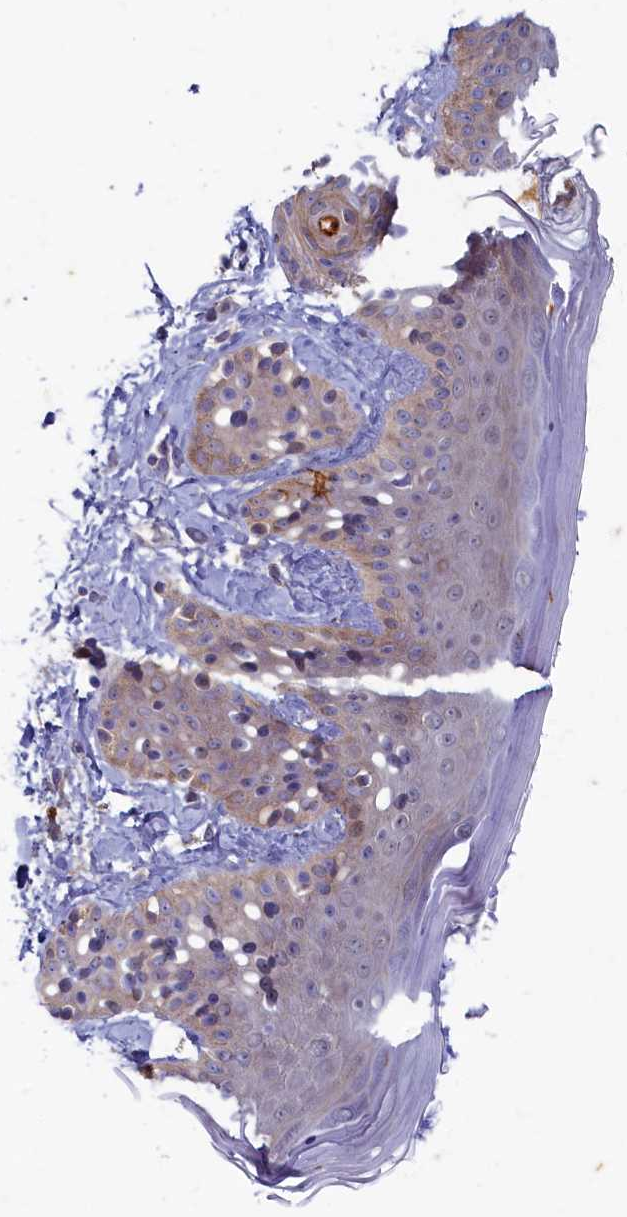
{"staining": {"intensity": "negative", "quantity": "none", "location": "none"}, "tissue": "skin", "cell_type": "Fibroblasts", "image_type": "normal", "snomed": [{"axis": "morphology", "description": "Normal tissue, NOS"}, {"axis": "topography", "description": "Skin"}], "caption": "The micrograph demonstrates no significant expression in fibroblasts of skin. (DAB IHC with hematoxylin counter stain).", "gene": "WDR59", "patient": {"sex": "male", "age": 52}}